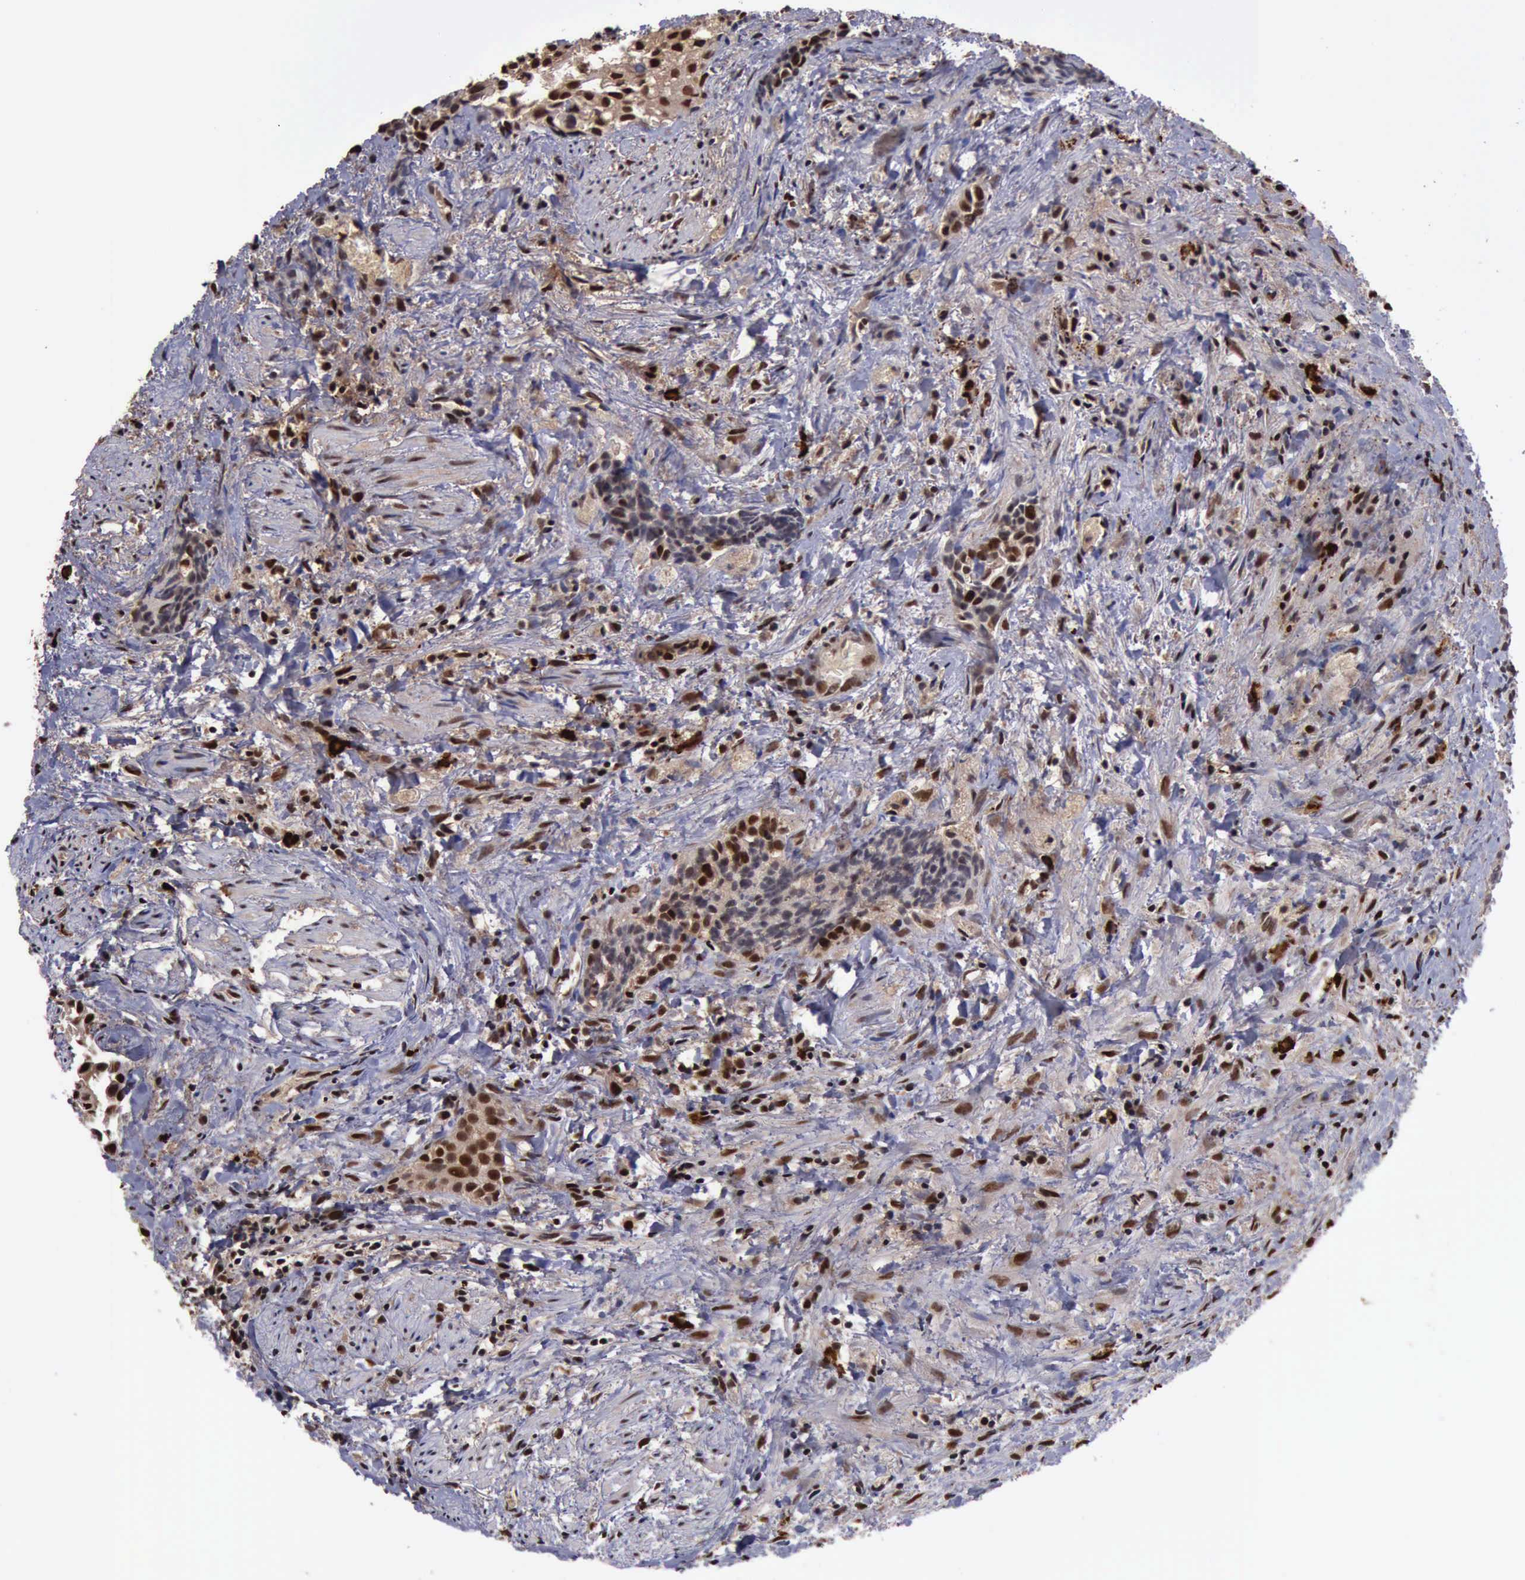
{"staining": {"intensity": "moderate", "quantity": ">75%", "location": "cytoplasmic/membranous,nuclear"}, "tissue": "urothelial cancer", "cell_type": "Tumor cells", "image_type": "cancer", "snomed": [{"axis": "morphology", "description": "Urothelial carcinoma, High grade"}, {"axis": "topography", "description": "Urinary bladder"}], "caption": "This is an image of IHC staining of urothelial carcinoma (high-grade), which shows moderate expression in the cytoplasmic/membranous and nuclear of tumor cells.", "gene": "TRMT2A", "patient": {"sex": "female", "age": 78}}